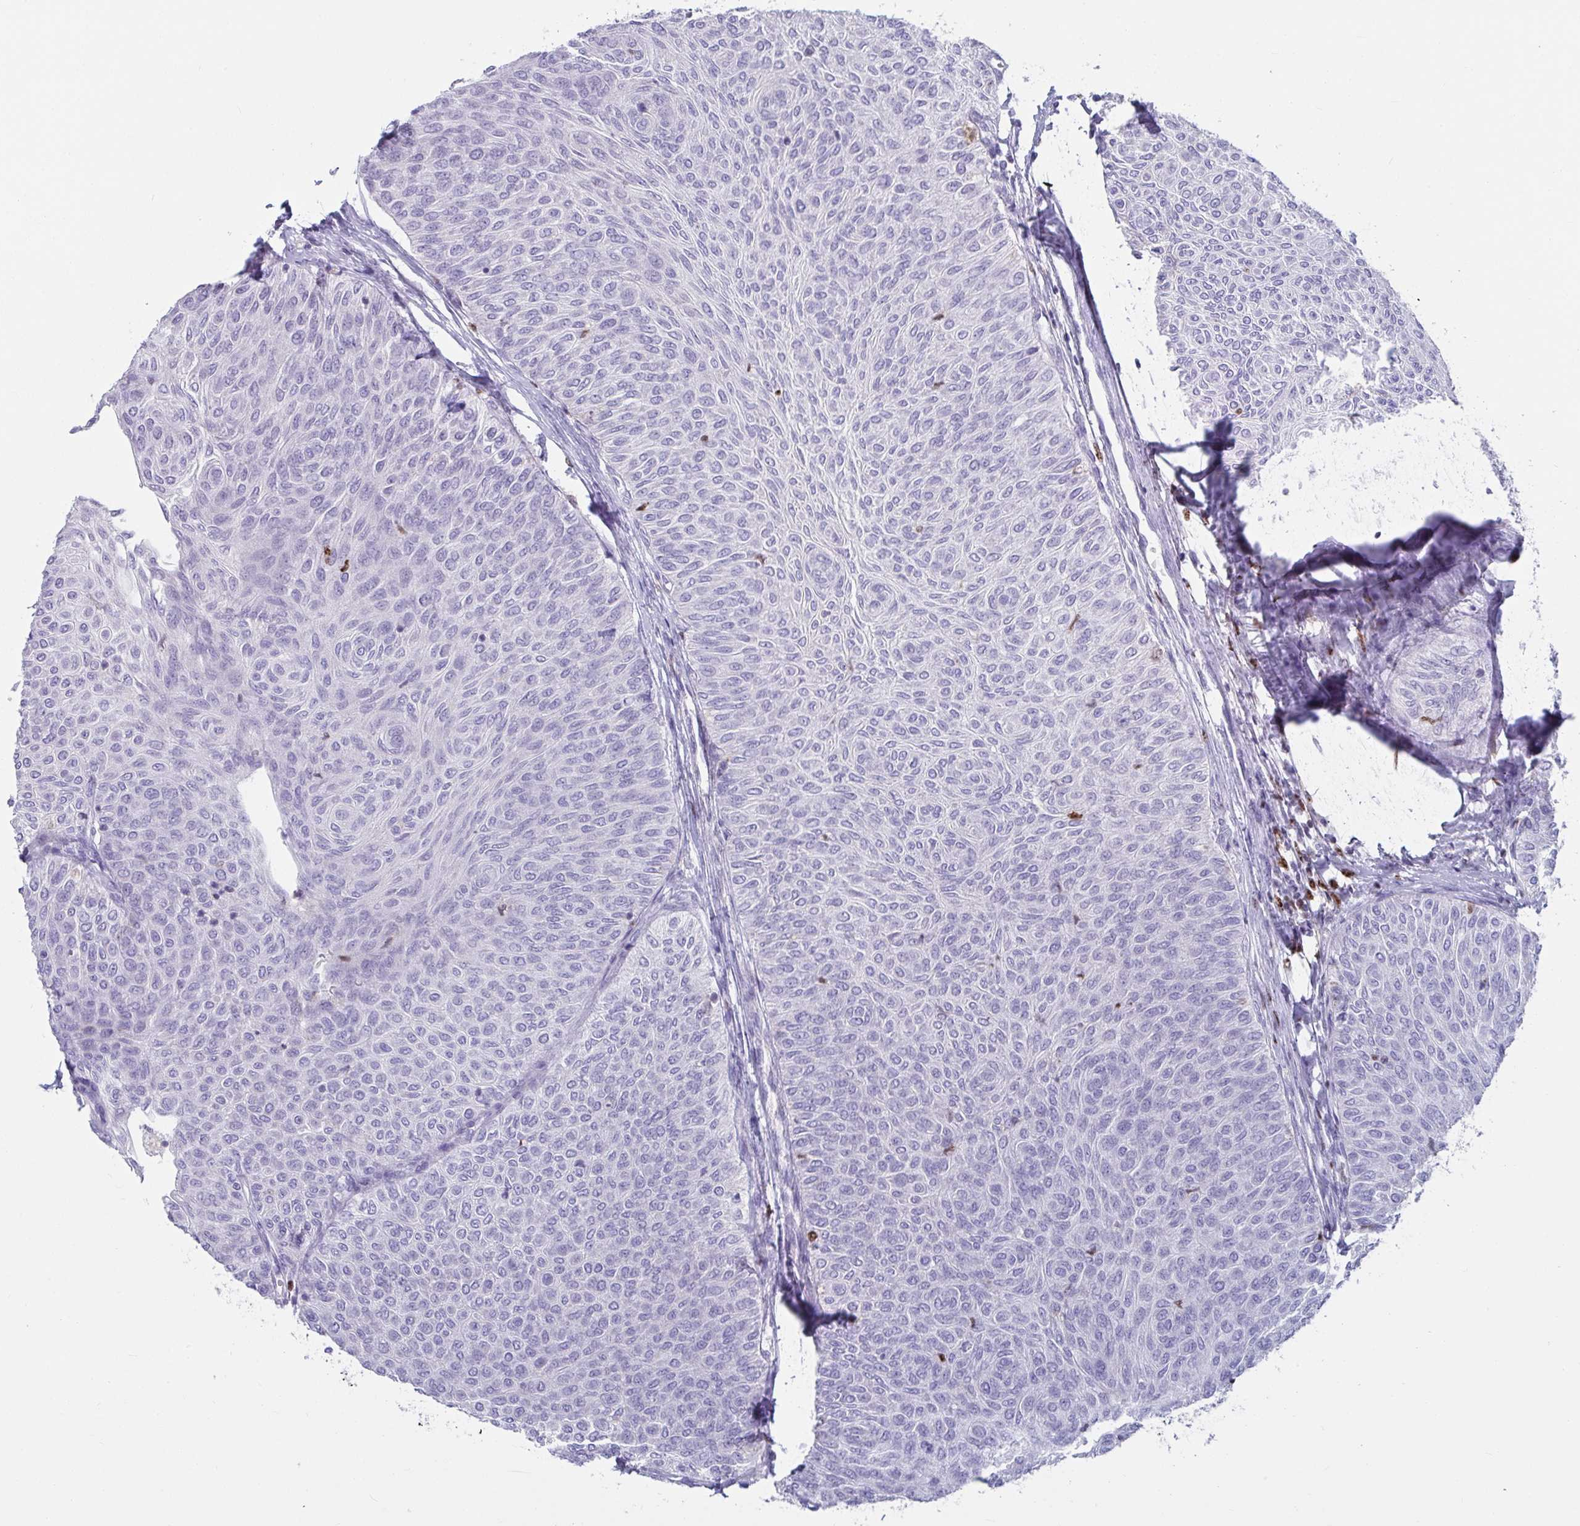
{"staining": {"intensity": "negative", "quantity": "none", "location": "none"}, "tissue": "urothelial cancer", "cell_type": "Tumor cells", "image_type": "cancer", "snomed": [{"axis": "morphology", "description": "Urothelial carcinoma, Low grade"}, {"axis": "topography", "description": "Urinary bladder"}], "caption": "This is a image of immunohistochemistry (IHC) staining of low-grade urothelial carcinoma, which shows no expression in tumor cells.", "gene": "ZNF586", "patient": {"sex": "male", "age": 78}}